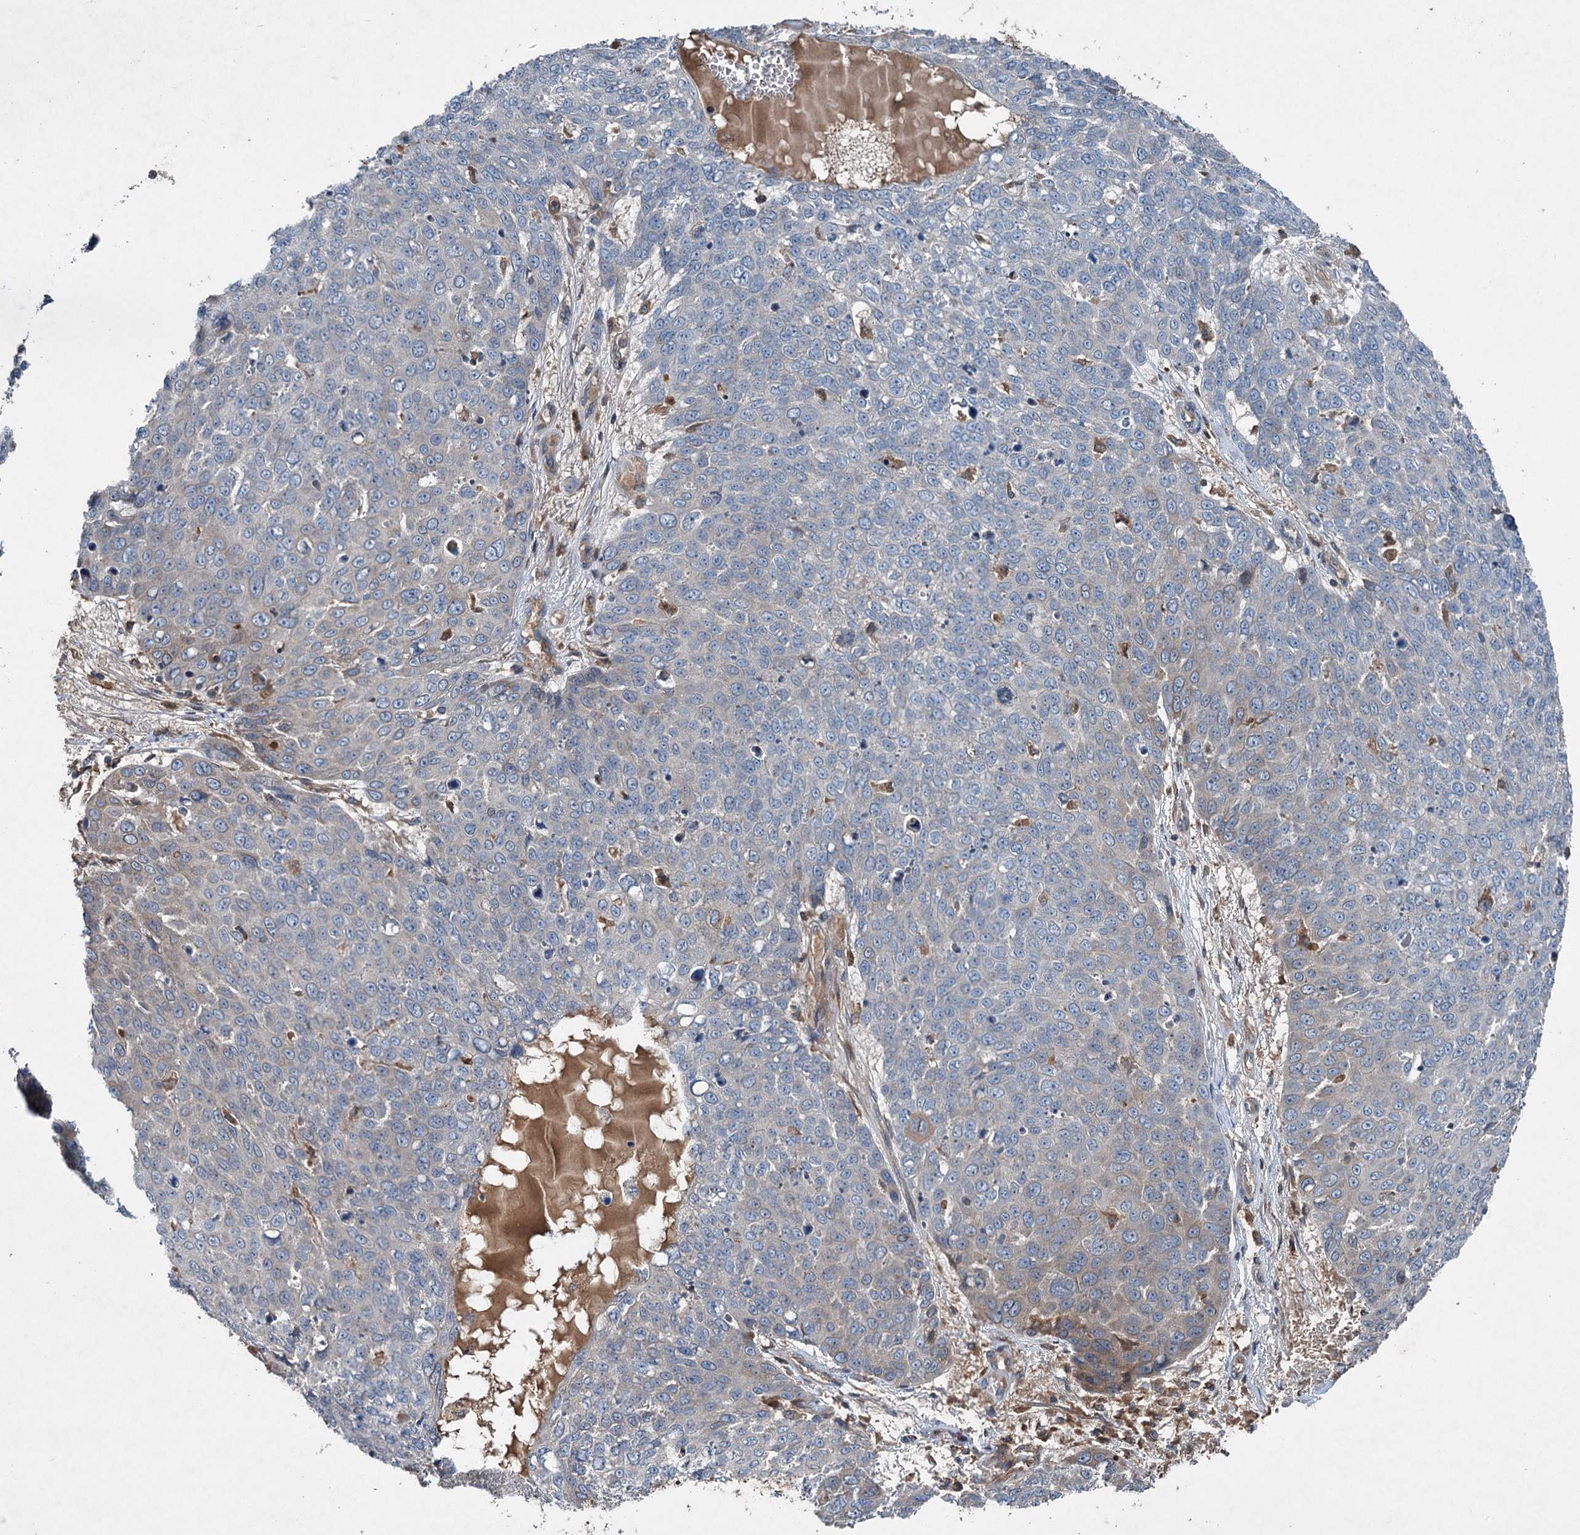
{"staining": {"intensity": "negative", "quantity": "none", "location": "none"}, "tissue": "skin cancer", "cell_type": "Tumor cells", "image_type": "cancer", "snomed": [{"axis": "morphology", "description": "Squamous cell carcinoma, NOS"}, {"axis": "topography", "description": "Skin"}], "caption": "DAB (3,3'-diaminobenzidine) immunohistochemical staining of human skin squamous cell carcinoma displays no significant positivity in tumor cells.", "gene": "TAPBPL", "patient": {"sex": "male", "age": 71}}